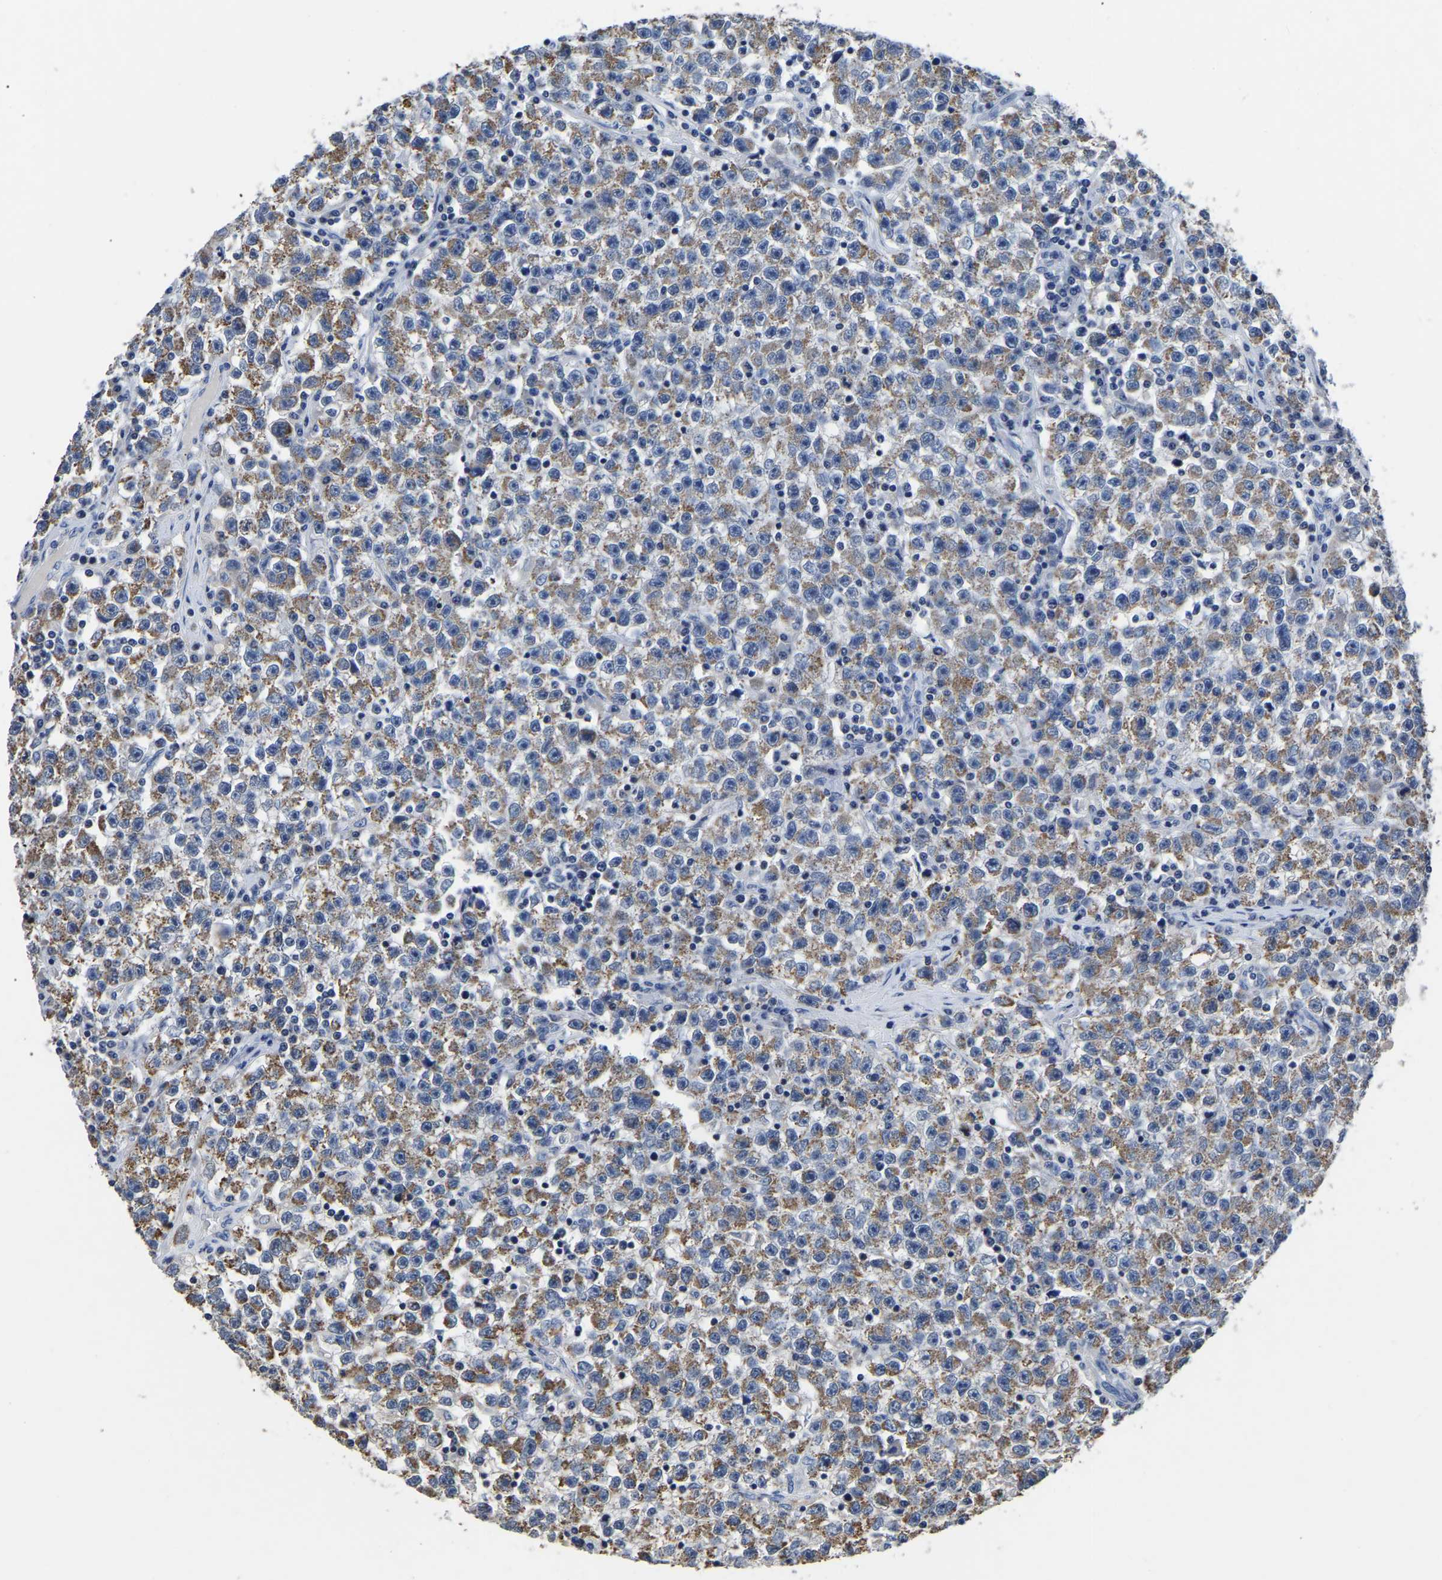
{"staining": {"intensity": "moderate", "quantity": ">75%", "location": "cytoplasmic/membranous"}, "tissue": "testis cancer", "cell_type": "Tumor cells", "image_type": "cancer", "snomed": [{"axis": "morphology", "description": "Seminoma, NOS"}, {"axis": "topography", "description": "Testis"}], "caption": "Seminoma (testis) was stained to show a protein in brown. There is medium levels of moderate cytoplasmic/membranous expression in about >75% of tumor cells.", "gene": "FGD5", "patient": {"sex": "male", "age": 22}}